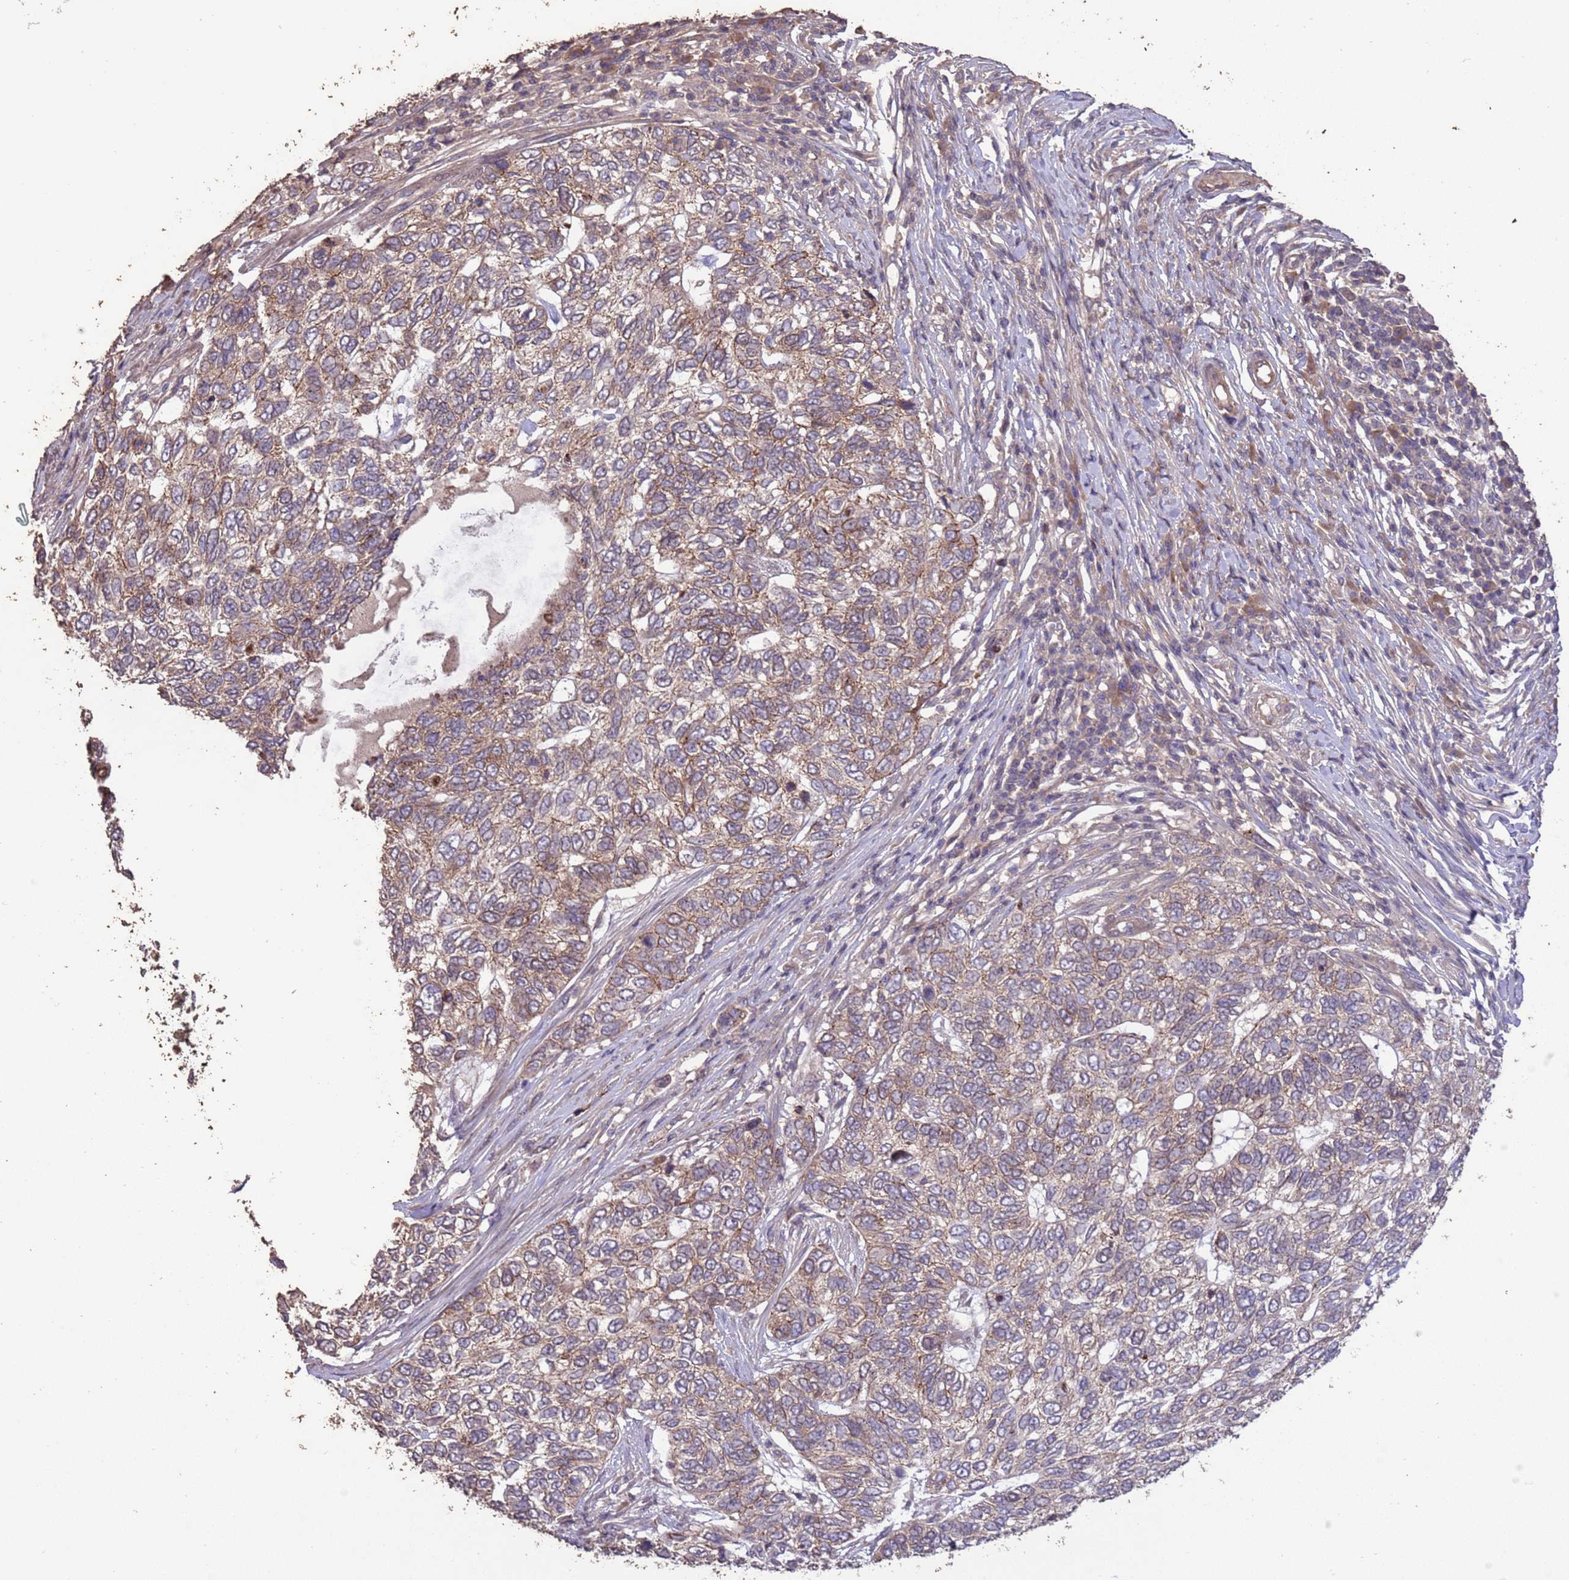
{"staining": {"intensity": "moderate", "quantity": ">75%", "location": "cytoplasmic/membranous"}, "tissue": "skin cancer", "cell_type": "Tumor cells", "image_type": "cancer", "snomed": [{"axis": "morphology", "description": "Basal cell carcinoma"}, {"axis": "topography", "description": "Skin"}], "caption": "Basal cell carcinoma (skin) stained with a protein marker exhibits moderate staining in tumor cells.", "gene": "SLC9B2", "patient": {"sex": "female", "age": 65}}